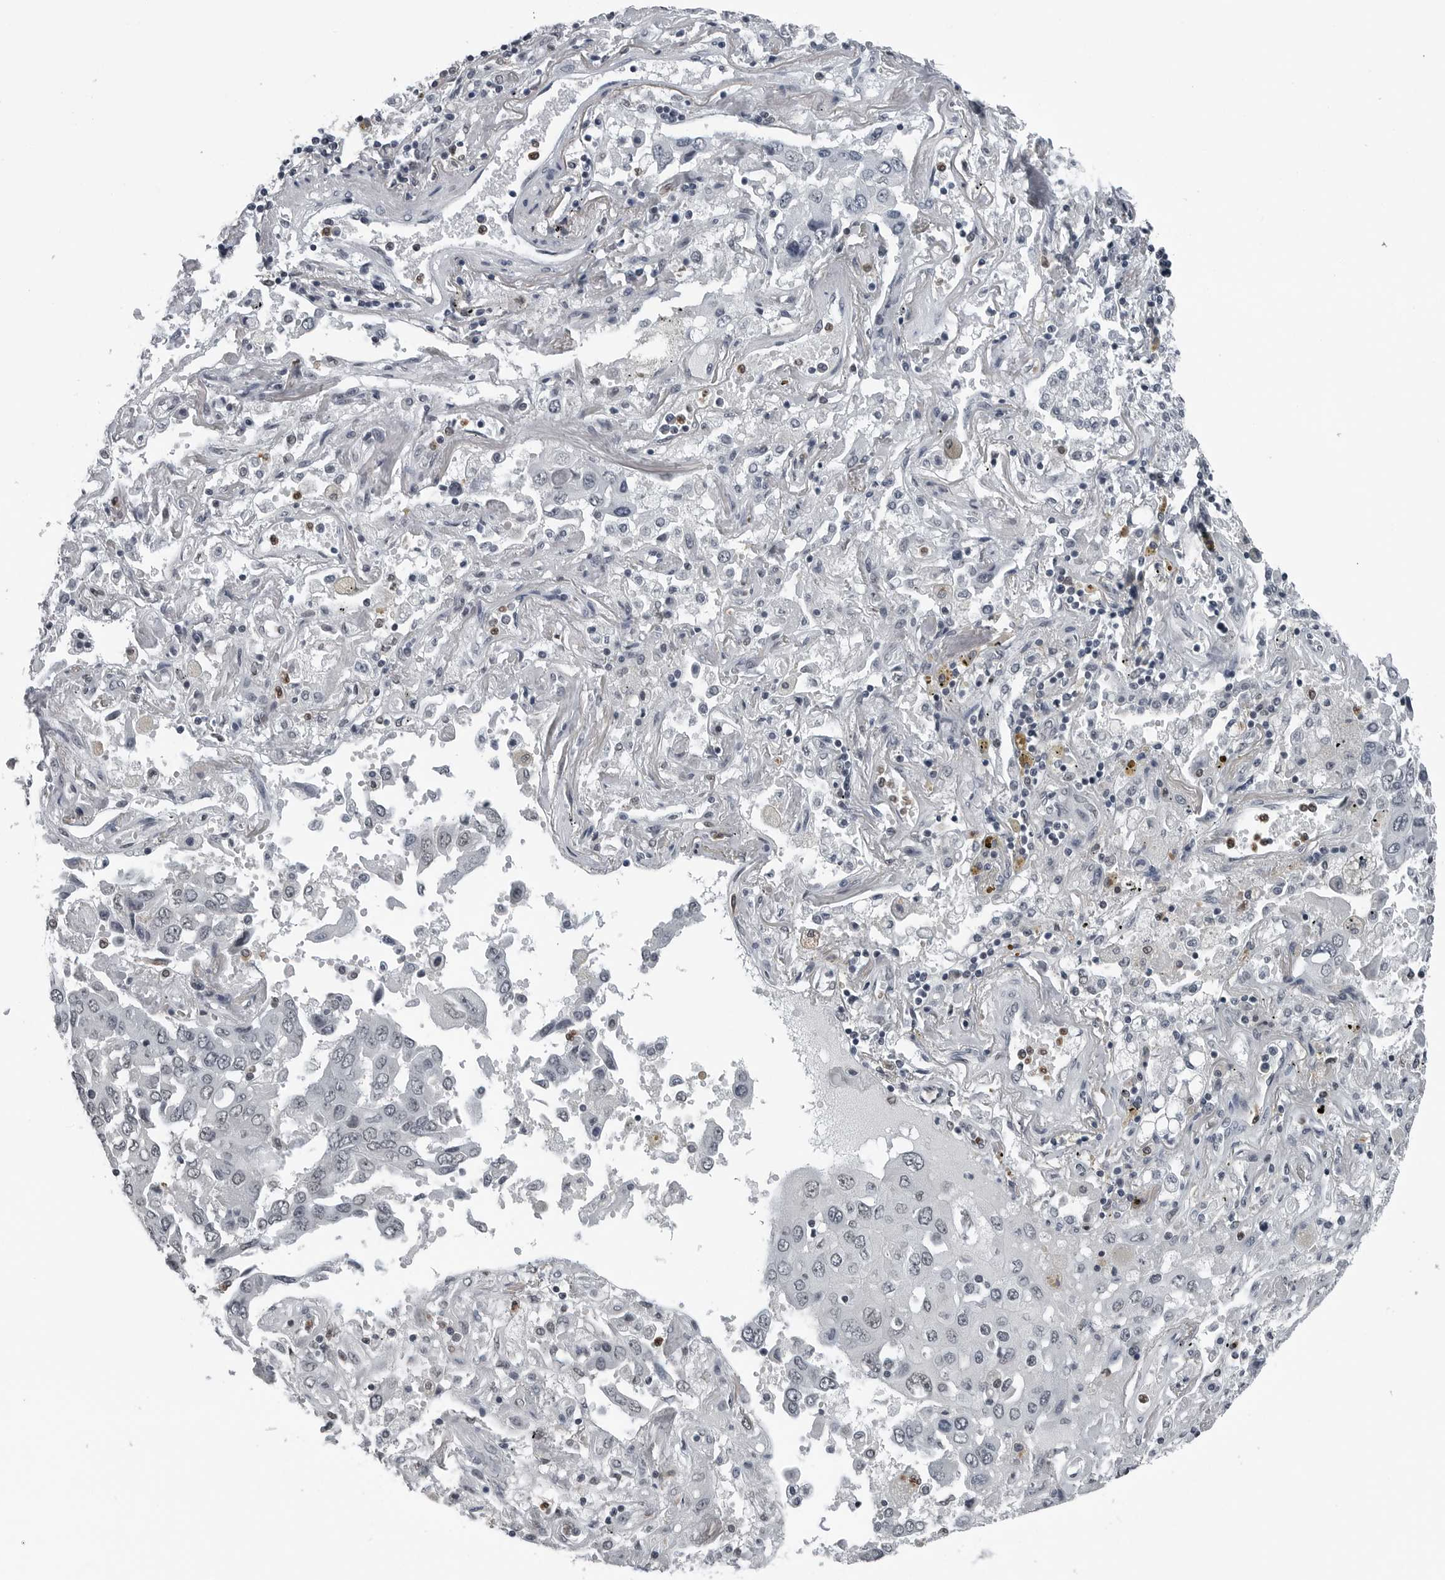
{"staining": {"intensity": "negative", "quantity": "none", "location": "none"}, "tissue": "lung cancer", "cell_type": "Tumor cells", "image_type": "cancer", "snomed": [{"axis": "morphology", "description": "Adenocarcinoma, NOS"}, {"axis": "topography", "description": "Lung"}], "caption": "DAB (3,3'-diaminobenzidine) immunohistochemical staining of lung adenocarcinoma displays no significant expression in tumor cells.", "gene": "AKR1A1", "patient": {"sex": "female", "age": 65}}